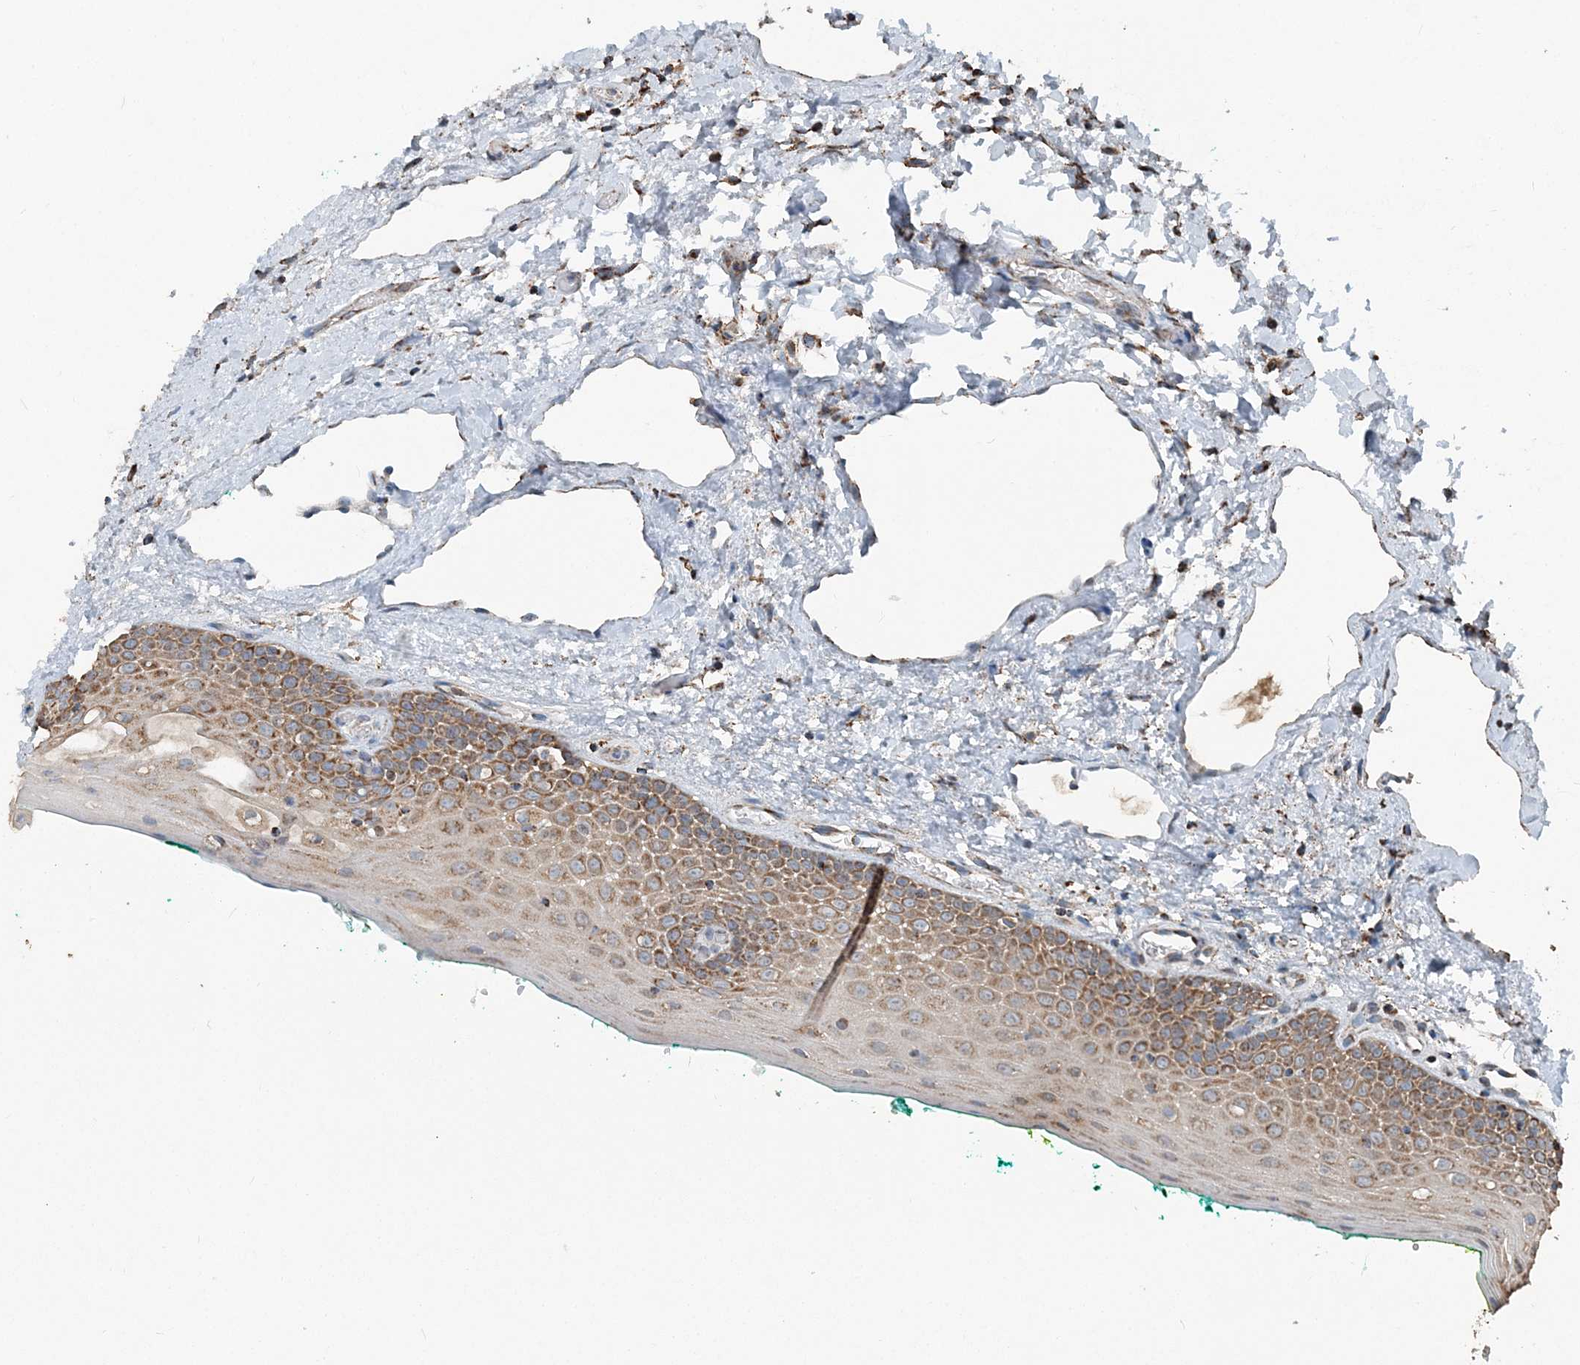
{"staining": {"intensity": "moderate", "quantity": ">75%", "location": "cytoplasmic/membranous"}, "tissue": "oral mucosa", "cell_type": "Squamous epithelial cells", "image_type": "normal", "snomed": [{"axis": "morphology", "description": "Normal tissue, NOS"}, {"axis": "topography", "description": "Oral tissue"}], "caption": "High-power microscopy captured an IHC histopathology image of unremarkable oral mucosa, revealing moderate cytoplasmic/membranous positivity in about >75% of squamous epithelial cells.", "gene": "SUCLG1", "patient": {"sex": "female", "age": 70}}